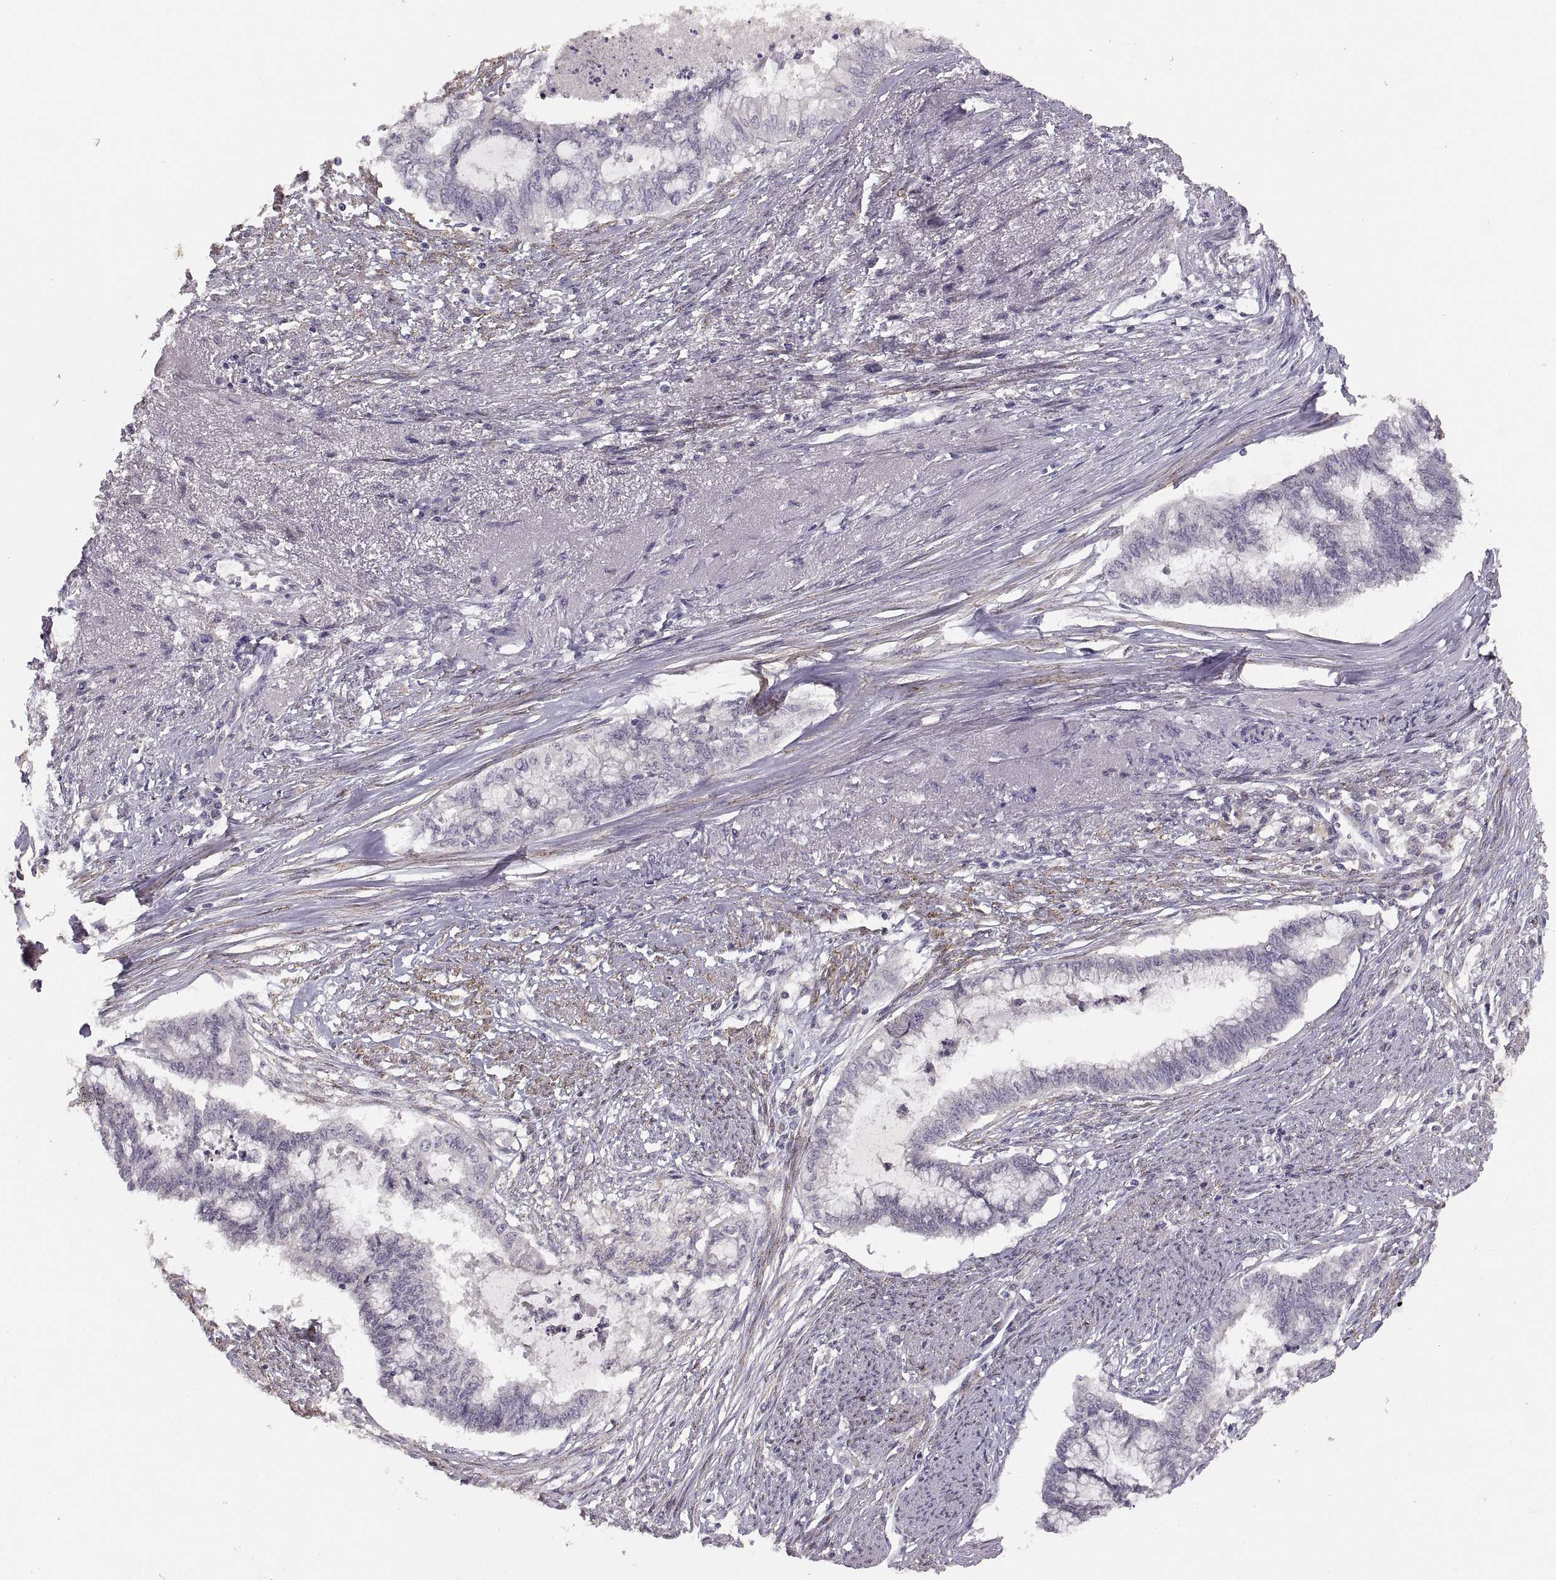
{"staining": {"intensity": "negative", "quantity": "none", "location": "none"}, "tissue": "endometrial cancer", "cell_type": "Tumor cells", "image_type": "cancer", "snomed": [{"axis": "morphology", "description": "Adenocarcinoma, NOS"}, {"axis": "topography", "description": "Endometrium"}], "caption": "IHC photomicrograph of endometrial cancer (adenocarcinoma) stained for a protein (brown), which shows no staining in tumor cells.", "gene": "CDH2", "patient": {"sex": "female", "age": 79}}